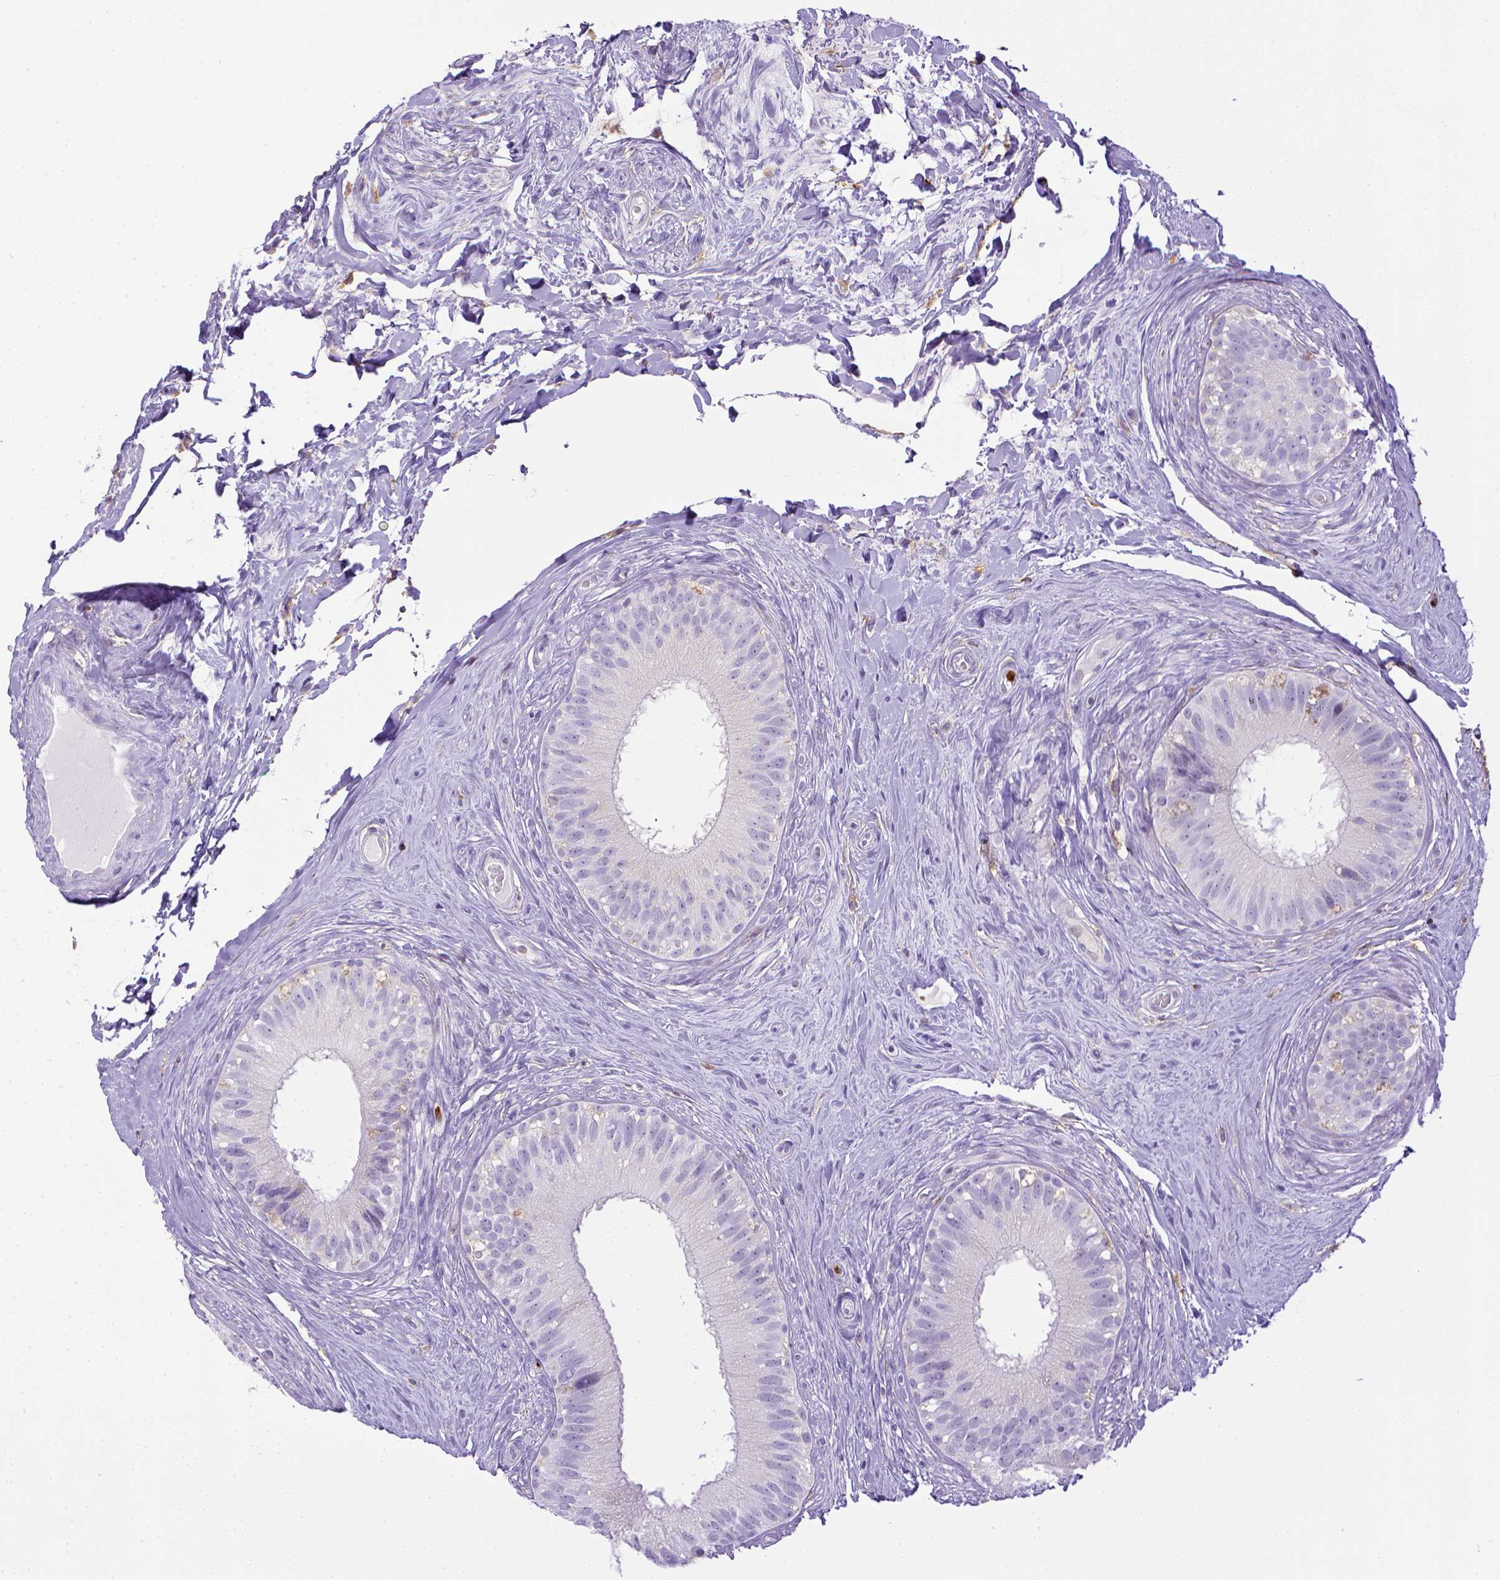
{"staining": {"intensity": "negative", "quantity": "none", "location": "none"}, "tissue": "epididymis", "cell_type": "Glandular cells", "image_type": "normal", "snomed": [{"axis": "morphology", "description": "Normal tissue, NOS"}, {"axis": "topography", "description": "Epididymis"}], "caption": "The immunohistochemistry photomicrograph has no significant staining in glandular cells of epididymis. The staining was performed using DAB (3,3'-diaminobenzidine) to visualize the protein expression in brown, while the nuclei were stained in blue with hematoxylin (Magnification: 20x).", "gene": "ITGAM", "patient": {"sex": "male", "age": 59}}